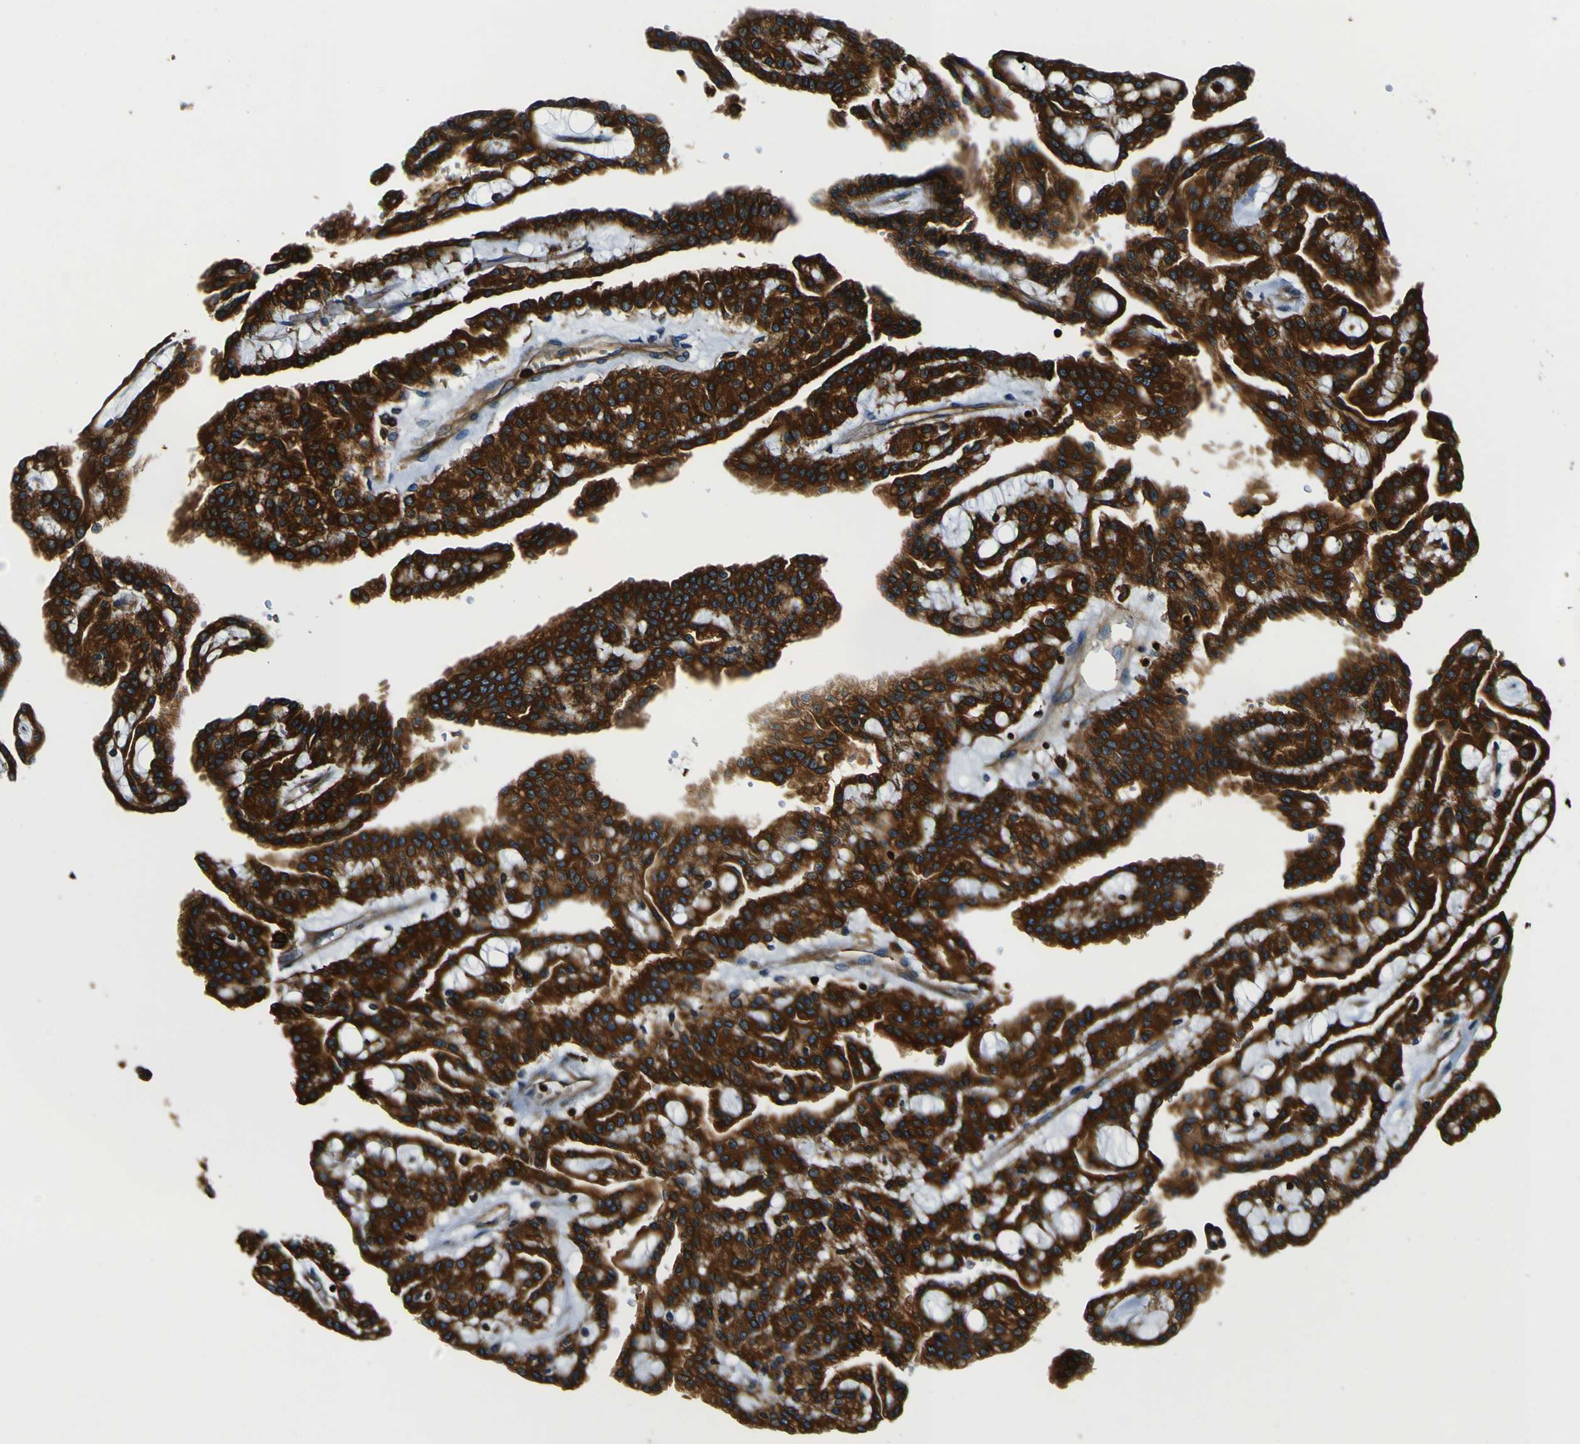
{"staining": {"intensity": "strong", "quantity": ">75%", "location": "cytoplasmic/membranous"}, "tissue": "renal cancer", "cell_type": "Tumor cells", "image_type": "cancer", "snomed": [{"axis": "morphology", "description": "Adenocarcinoma, NOS"}, {"axis": "topography", "description": "Kidney"}], "caption": "DAB immunohistochemical staining of renal cancer reveals strong cytoplasmic/membranous protein staining in approximately >75% of tumor cells.", "gene": "RHOT2", "patient": {"sex": "male", "age": 63}}